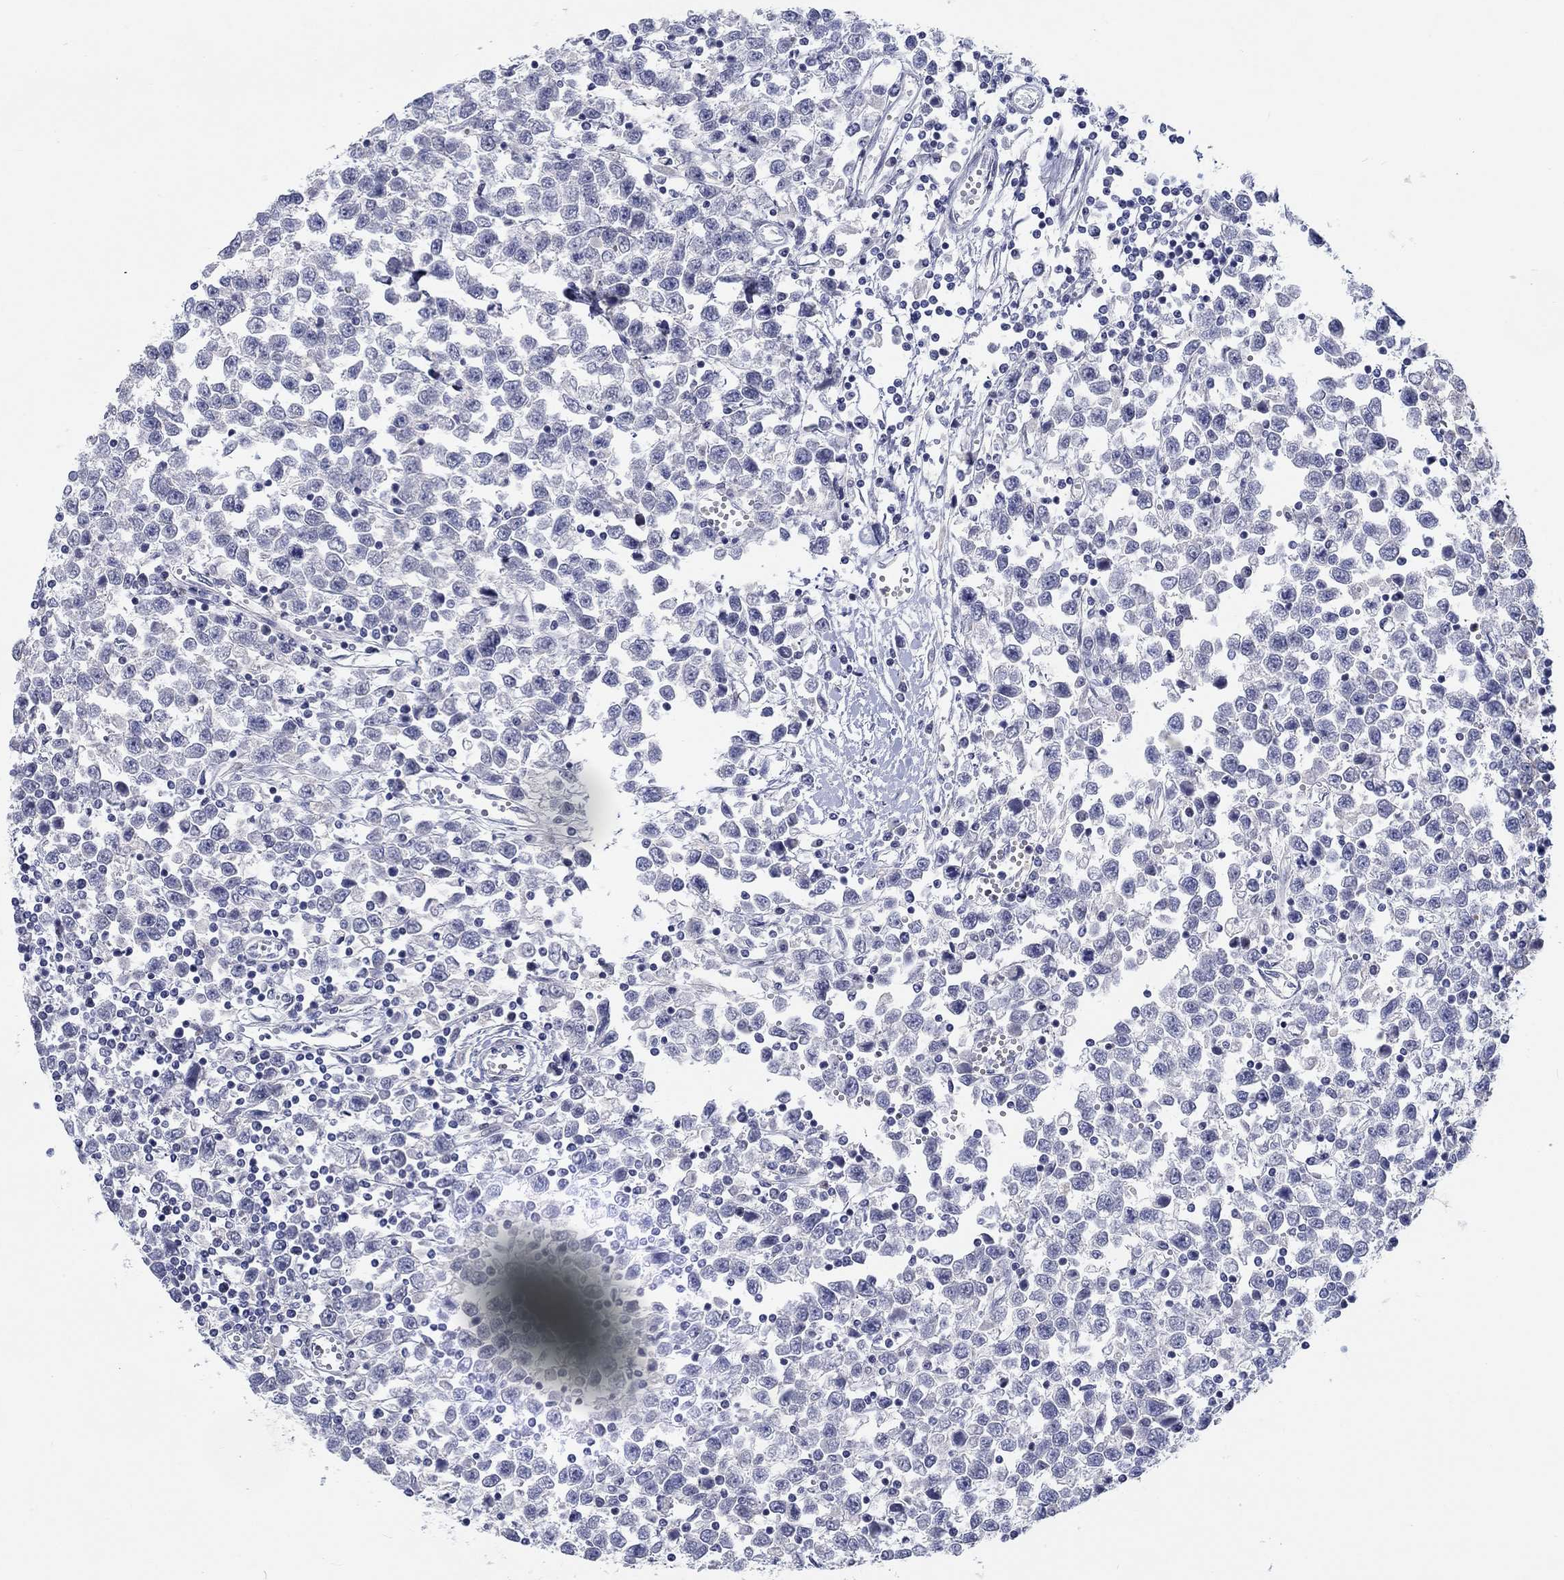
{"staining": {"intensity": "negative", "quantity": "none", "location": "none"}, "tissue": "testis cancer", "cell_type": "Tumor cells", "image_type": "cancer", "snomed": [{"axis": "morphology", "description": "Seminoma, NOS"}, {"axis": "topography", "description": "Testis"}], "caption": "Immunohistochemistry (IHC) micrograph of neoplastic tissue: human testis seminoma stained with DAB demonstrates no significant protein positivity in tumor cells.", "gene": "ARHGAP36", "patient": {"sex": "male", "age": 34}}